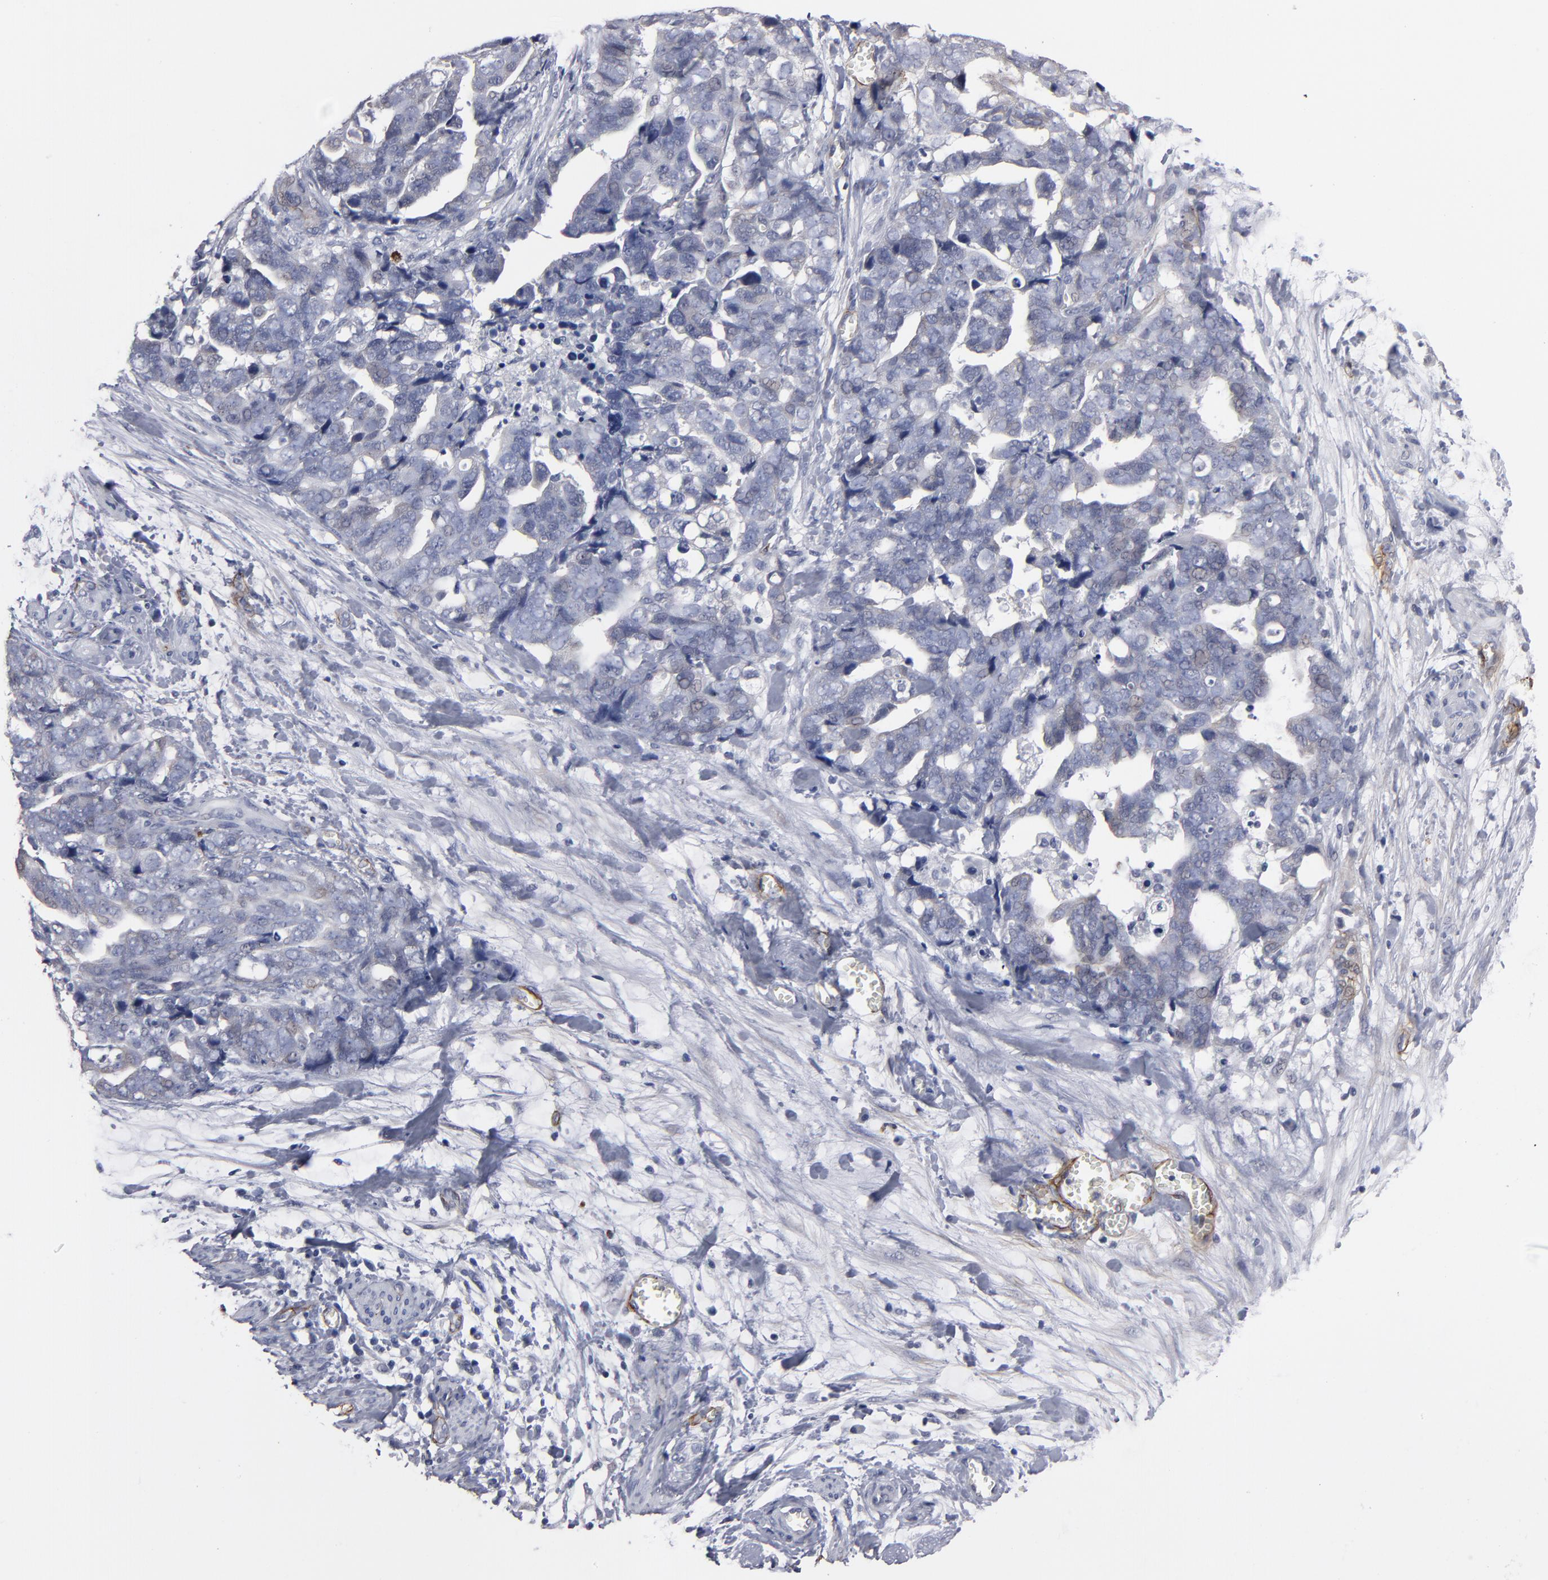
{"staining": {"intensity": "weak", "quantity": "<25%", "location": "cytoplasmic/membranous"}, "tissue": "ovarian cancer", "cell_type": "Tumor cells", "image_type": "cancer", "snomed": [{"axis": "morphology", "description": "Normal tissue, NOS"}, {"axis": "morphology", "description": "Cystadenocarcinoma, serous, NOS"}, {"axis": "topography", "description": "Fallopian tube"}, {"axis": "topography", "description": "Ovary"}], "caption": "Human ovarian cancer (serous cystadenocarcinoma) stained for a protein using immunohistochemistry demonstrates no staining in tumor cells.", "gene": "ZNF175", "patient": {"sex": "female", "age": 56}}